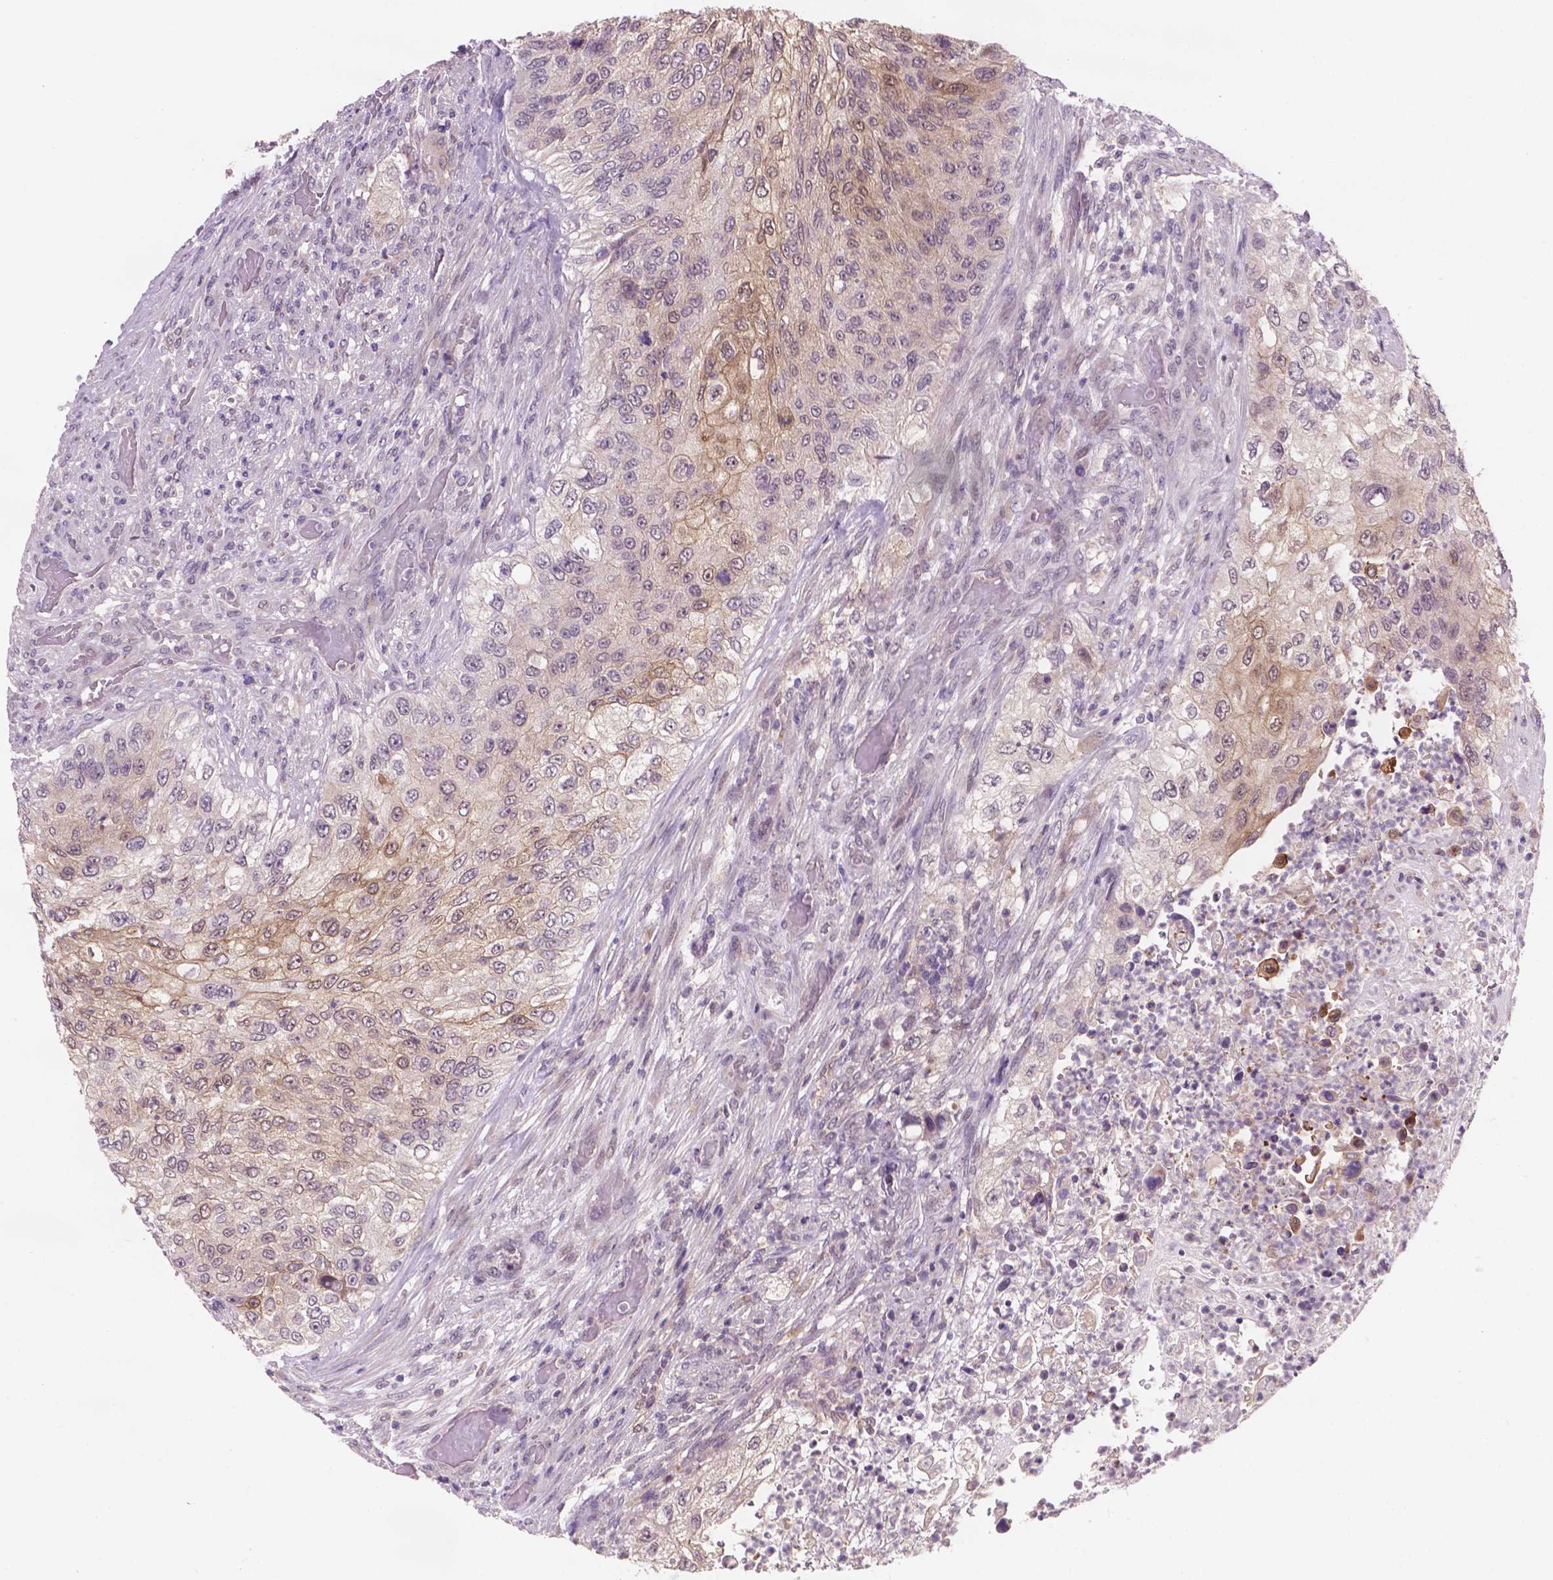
{"staining": {"intensity": "moderate", "quantity": "<25%", "location": "cytoplasmic/membranous"}, "tissue": "urothelial cancer", "cell_type": "Tumor cells", "image_type": "cancer", "snomed": [{"axis": "morphology", "description": "Urothelial carcinoma, High grade"}, {"axis": "topography", "description": "Urinary bladder"}], "caption": "Immunohistochemistry (IHC) of urothelial cancer reveals low levels of moderate cytoplasmic/membranous positivity in about <25% of tumor cells.", "gene": "GXYLT2", "patient": {"sex": "female", "age": 60}}